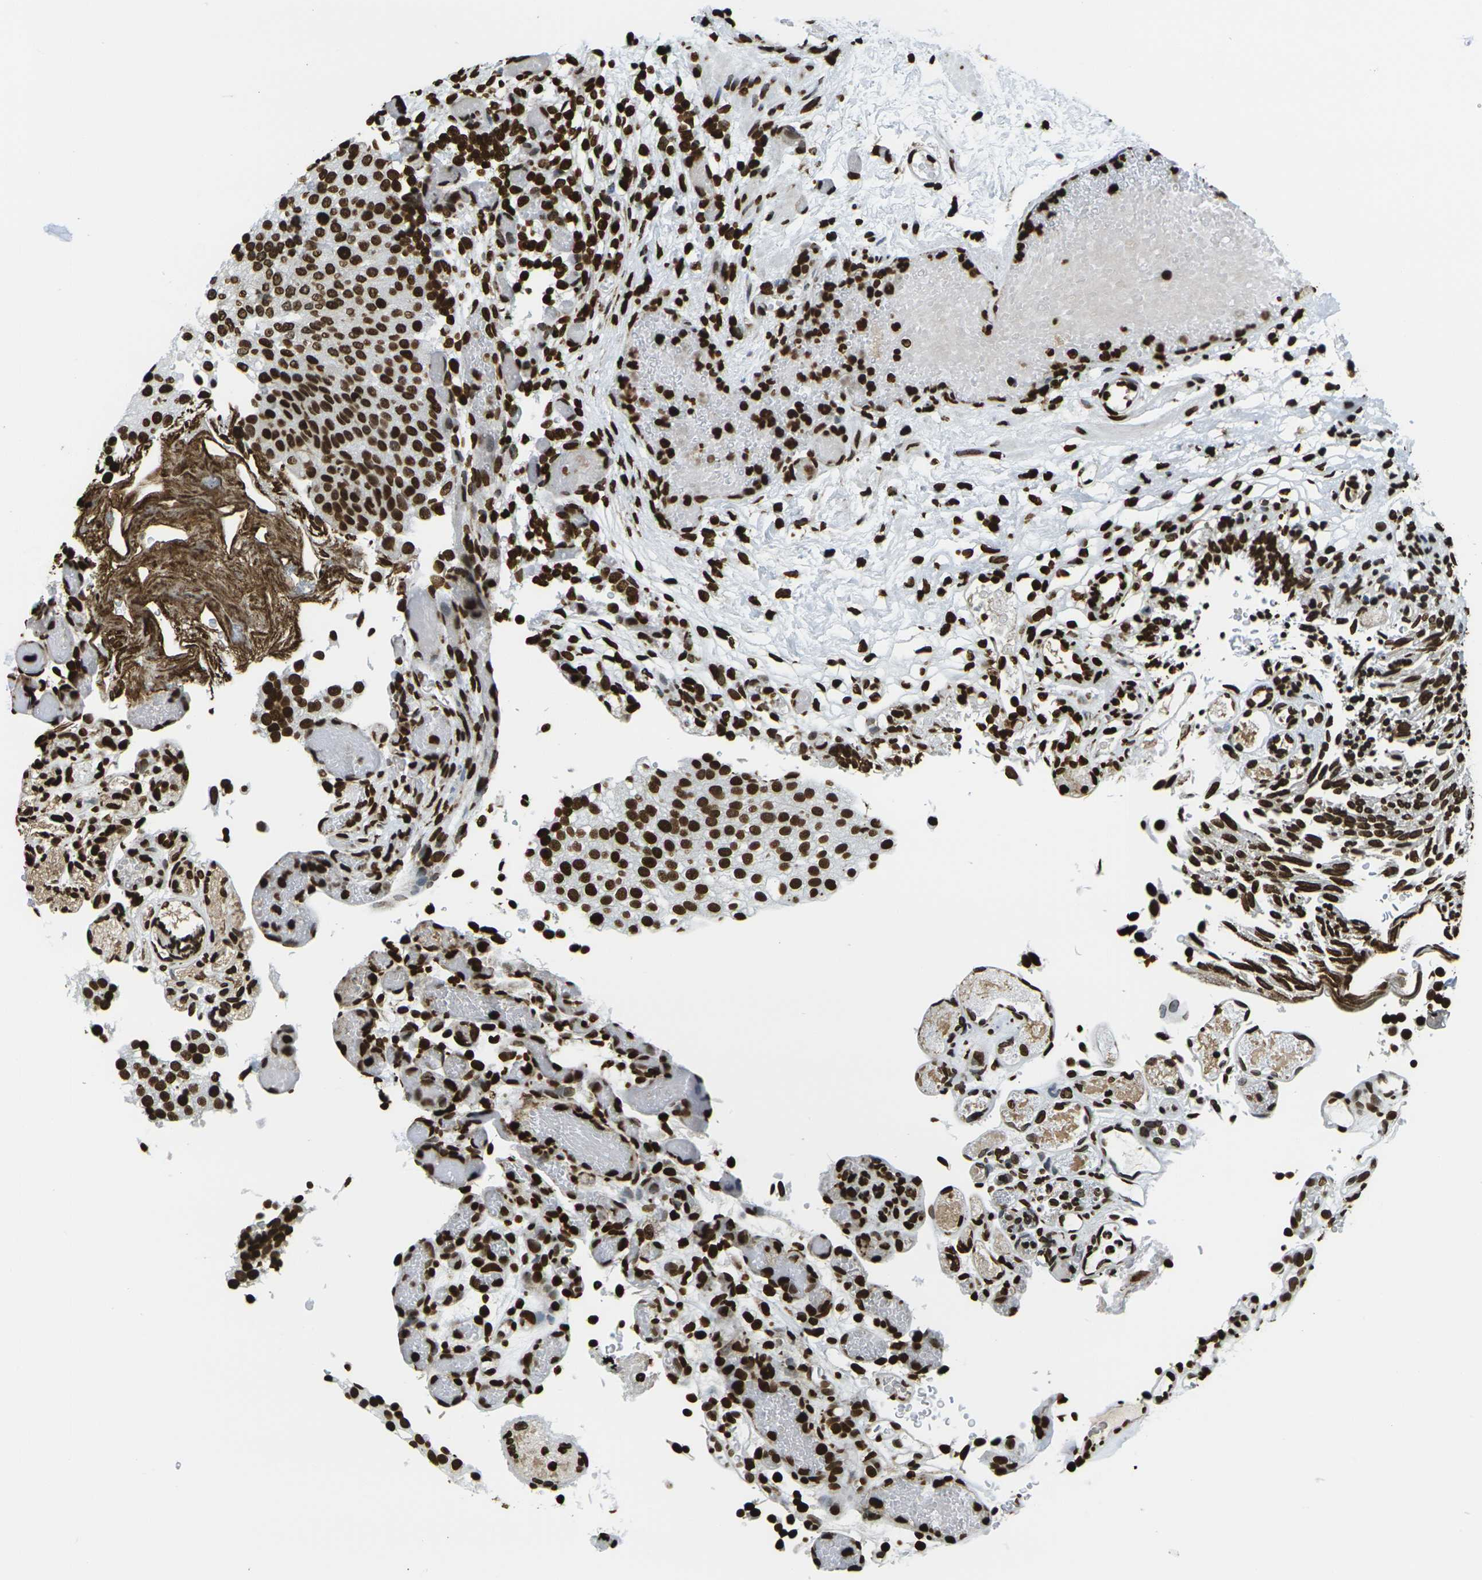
{"staining": {"intensity": "strong", "quantity": ">75%", "location": "nuclear"}, "tissue": "urothelial cancer", "cell_type": "Tumor cells", "image_type": "cancer", "snomed": [{"axis": "morphology", "description": "Urothelial carcinoma, Low grade"}, {"axis": "topography", "description": "Urinary bladder"}], "caption": "Approximately >75% of tumor cells in urothelial cancer reveal strong nuclear protein positivity as visualized by brown immunohistochemical staining.", "gene": "H1-2", "patient": {"sex": "male", "age": 78}}